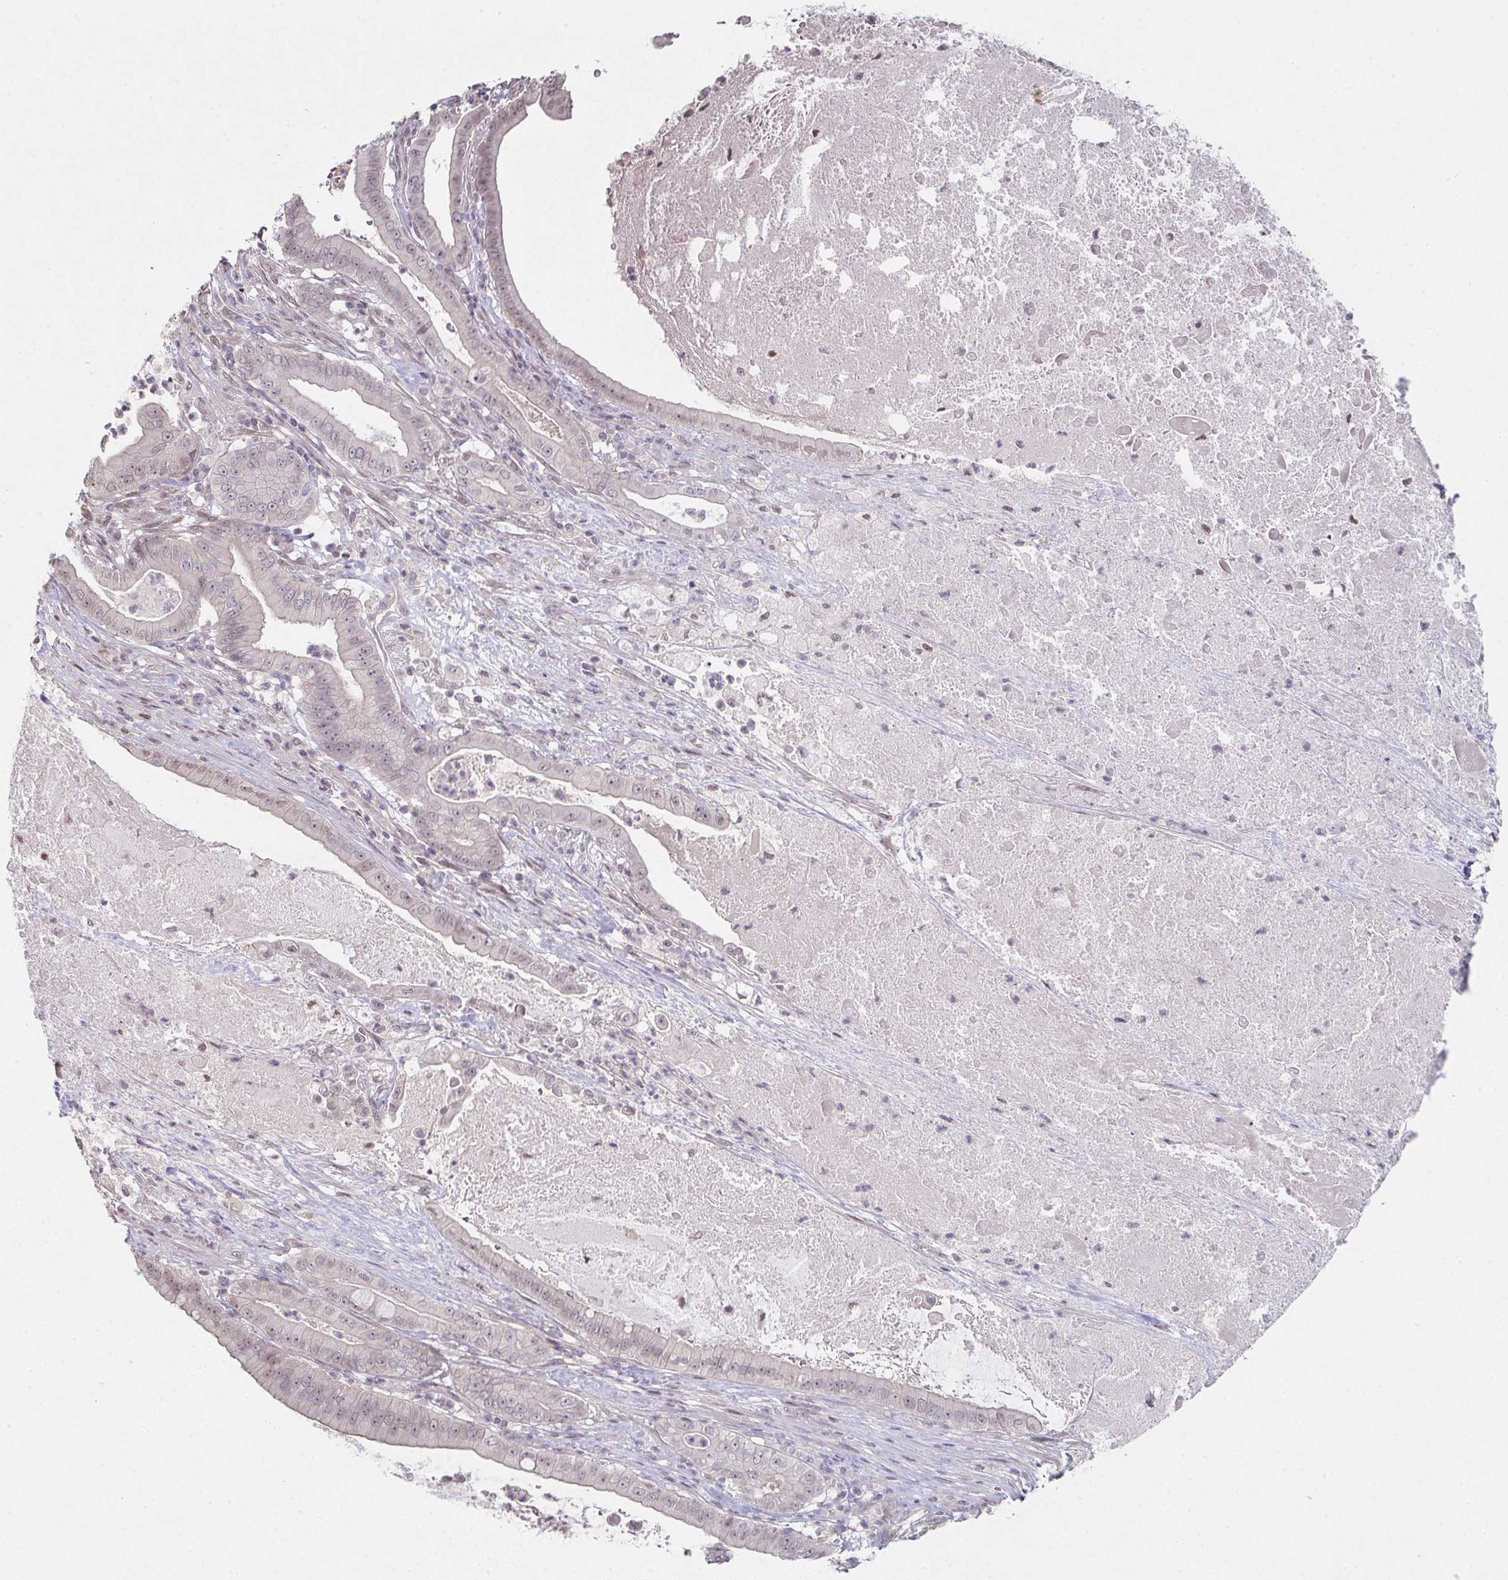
{"staining": {"intensity": "negative", "quantity": "none", "location": "none"}, "tissue": "pancreatic cancer", "cell_type": "Tumor cells", "image_type": "cancer", "snomed": [{"axis": "morphology", "description": "Adenocarcinoma, NOS"}, {"axis": "topography", "description": "Pancreas"}], "caption": "The micrograph shows no significant staining in tumor cells of adenocarcinoma (pancreatic).", "gene": "ZNF214", "patient": {"sex": "male", "age": 71}}